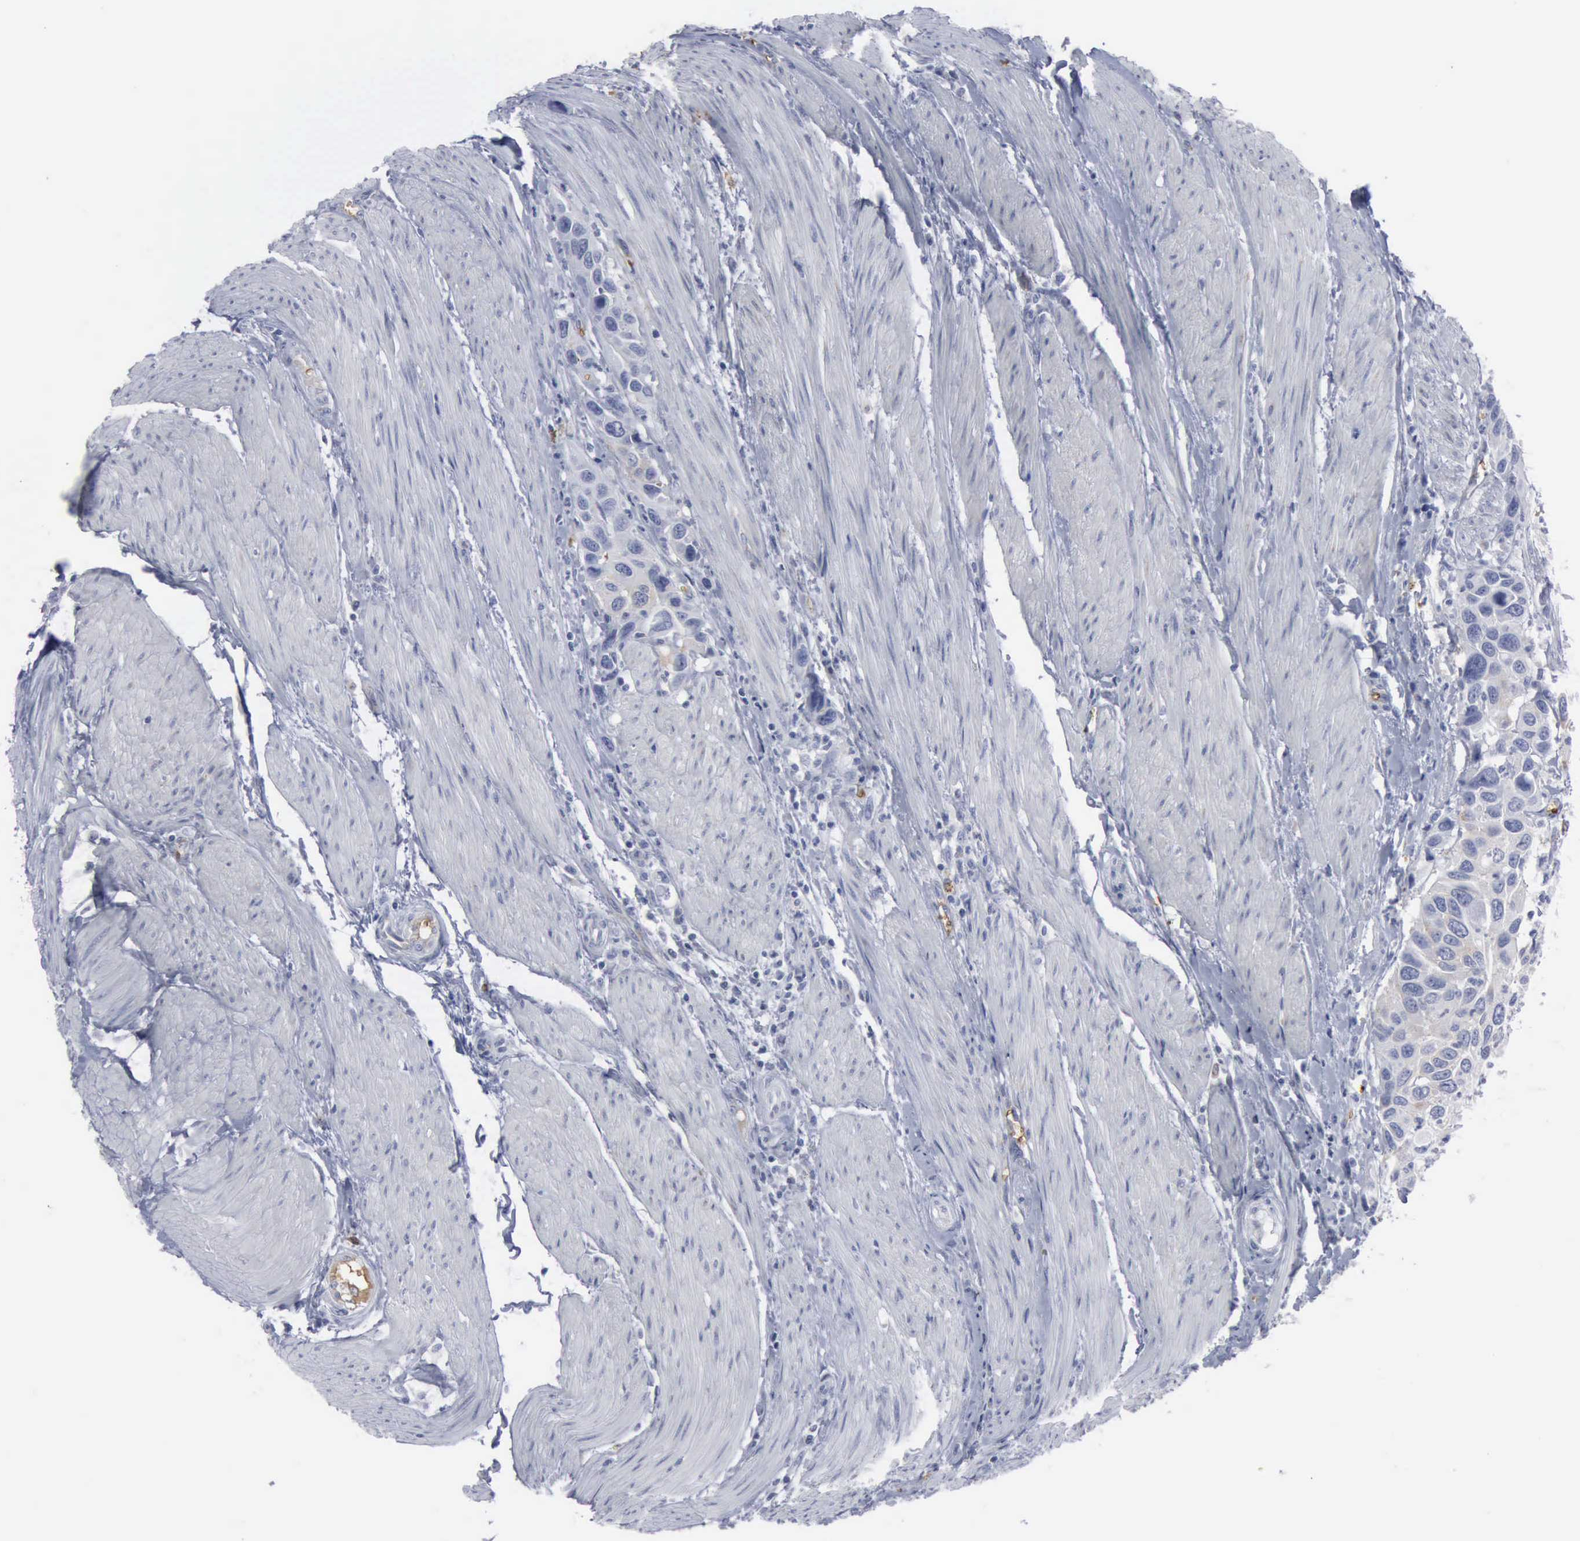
{"staining": {"intensity": "weak", "quantity": "<25%", "location": "cytoplasmic/membranous"}, "tissue": "urothelial cancer", "cell_type": "Tumor cells", "image_type": "cancer", "snomed": [{"axis": "morphology", "description": "Urothelial carcinoma, High grade"}, {"axis": "topography", "description": "Urinary bladder"}], "caption": "Immunohistochemistry micrograph of human urothelial cancer stained for a protein (brown), which demonstrates no staining in tumor cells.", "gene": "TGFB1", "patient": {"sex": "male", "age": 66}}